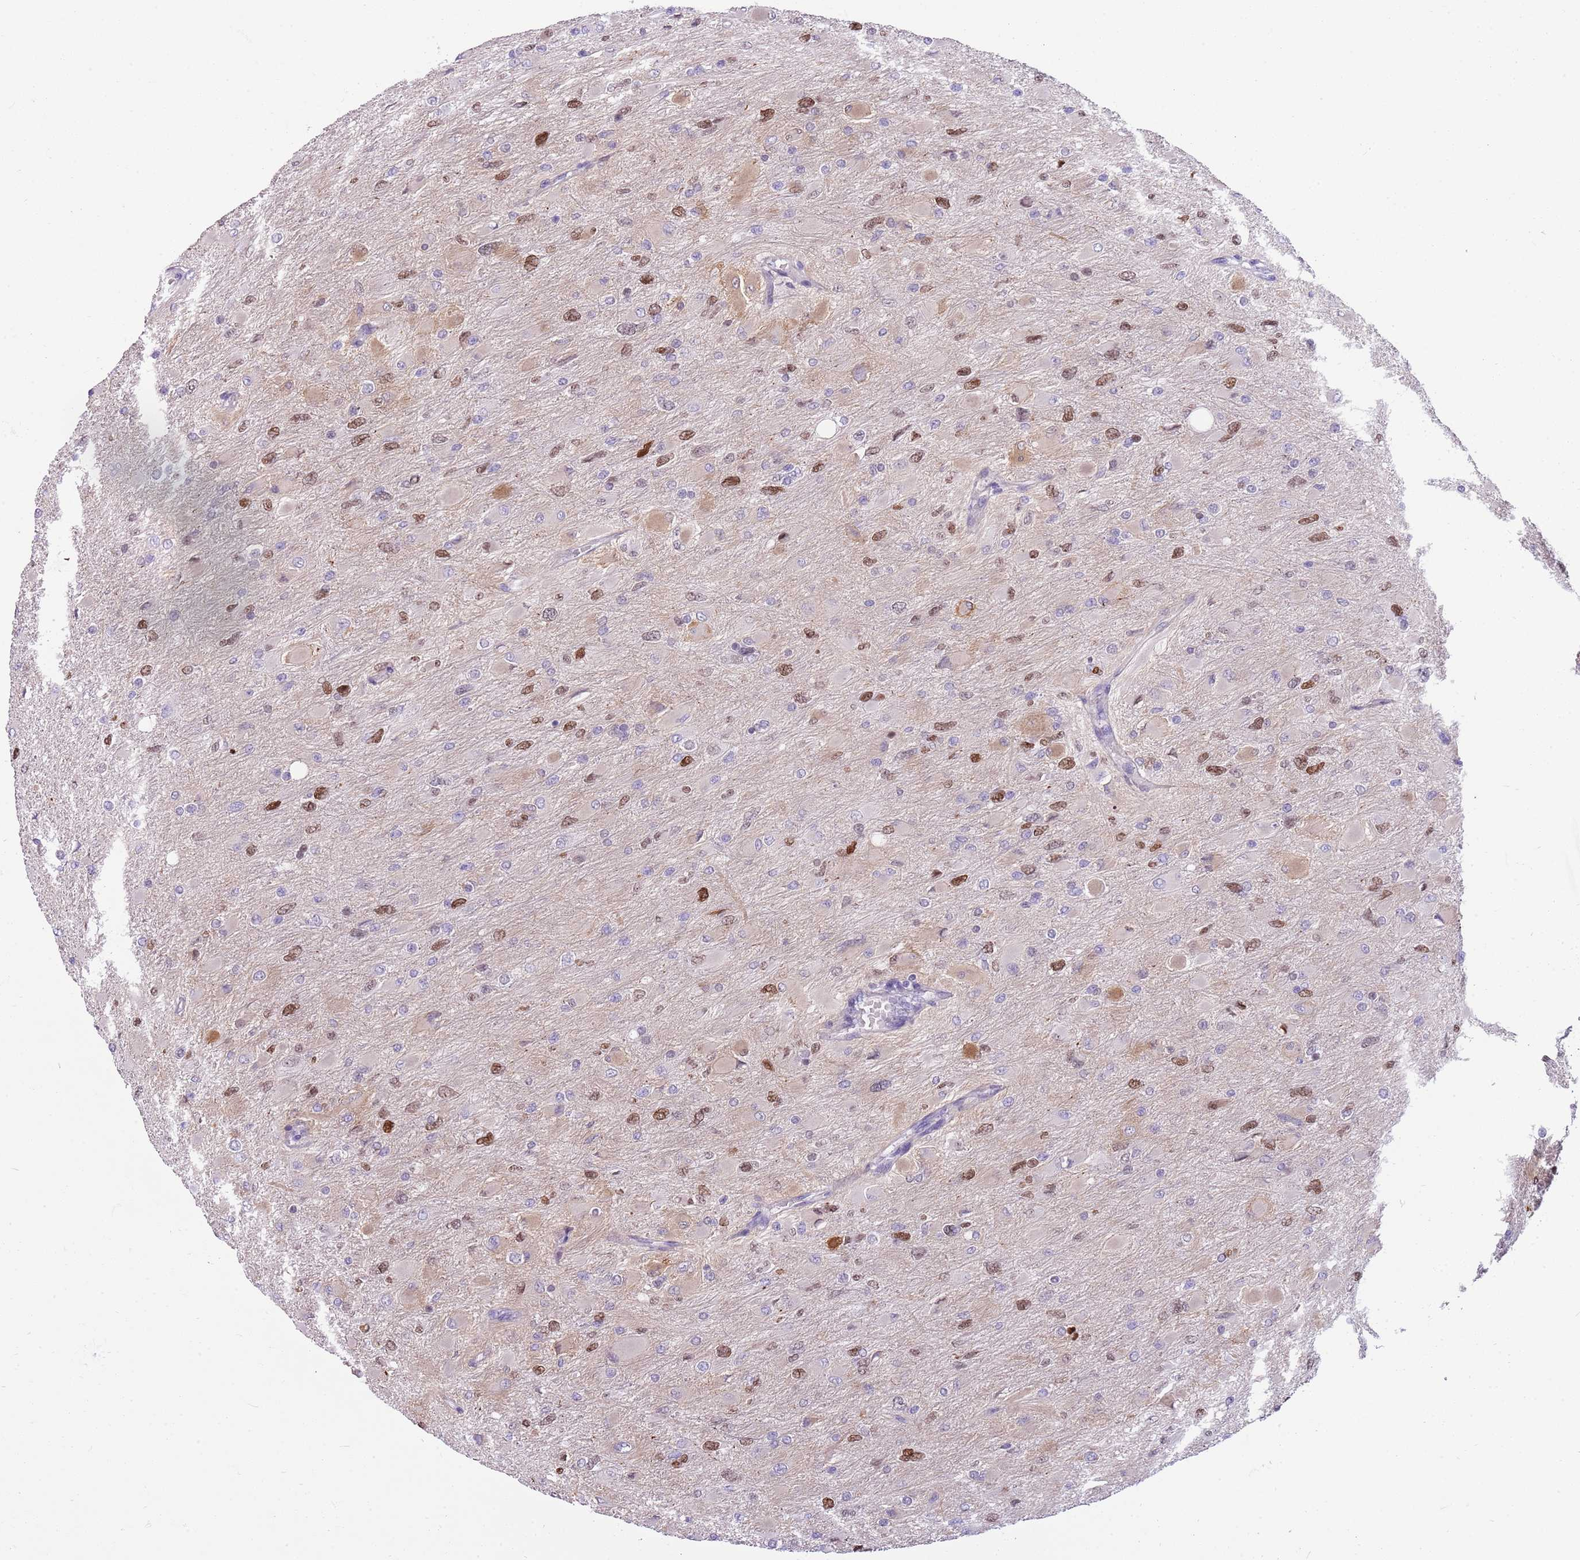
{"staining": {"intensity": "moderate", "quantity": "25%-75%", "location": "nuclear"}, "tissue": "glioma", "cell_type": "Tumor cells", "image_type": "cancer", "snomed": [{"axis": "morphology", "description": "Glioma, malignant, High grade"}, {"axis": "topography", "description": "Cerebral cortex"}], "caption": "Protein staining displays moderate nuclear staining in approximately 25%-75% of tumor cells in malignant glioma (high-grade). (IHC, brightfield microscopy, high magnification).", "gene": "DHX32", "patient": {"sex": "female", "age": 36}}